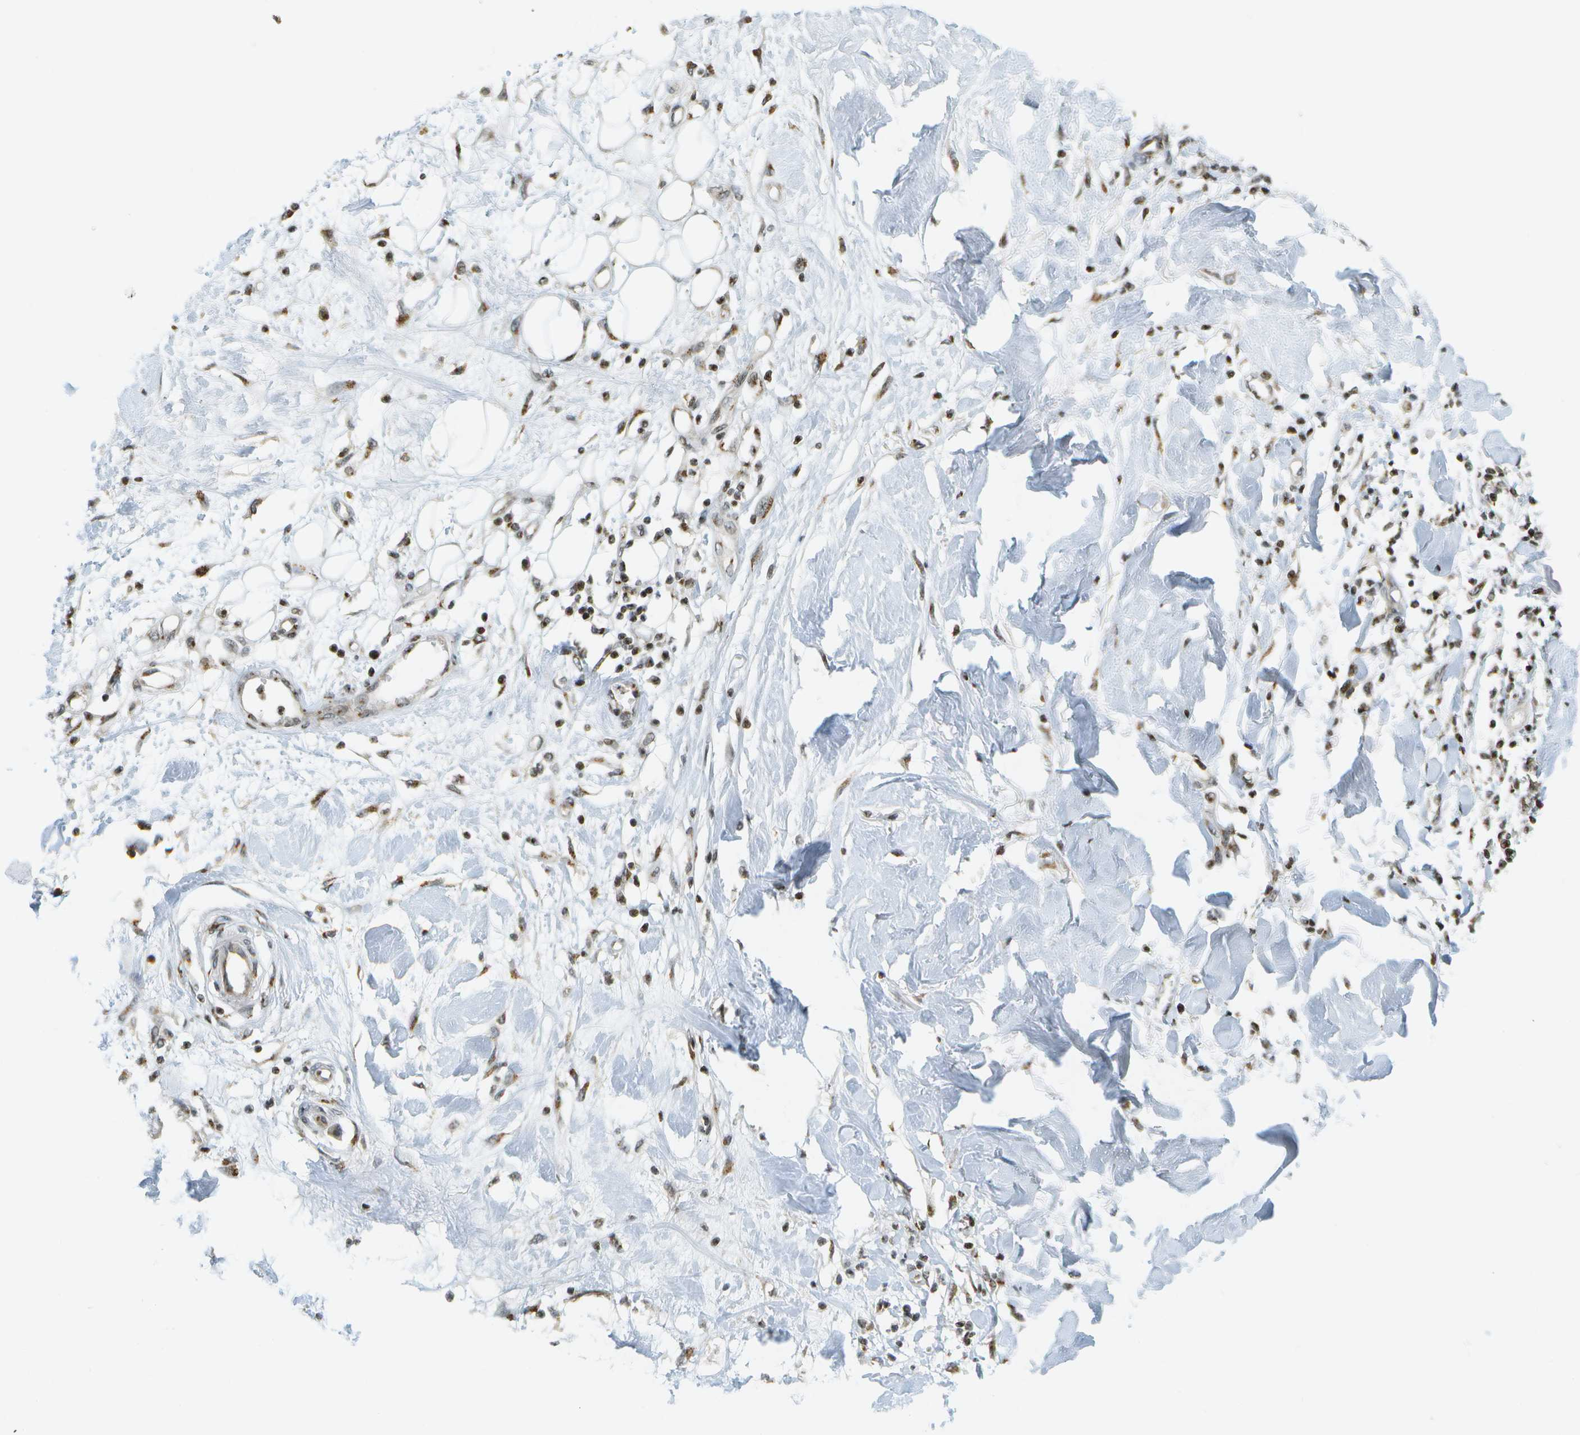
{"staining": {"intensity": "moderate", "quantity": ">75%", "location": "nuclear"}, "tissue": "adipose tissue", "cell_type": "Adipocytes", "image_type": "normal", "snomed": [{"axis": "morphology", "description": "Normal tissue, NOS"}, {"axis": "morphology", "description": "Squamous cell carcinoma, NOS"}, {"axis": "topography", "description": "Skin"}, {"axis": "topography", "description": "Peripheral nerve tissue"}], "caption": "This photomicrograph displays immunohistochemistry staining of normal human adipose tissue, with medium moderate nuclear positivity in approximately >75% of adipocytes.", "gene": "EVC", "patient": {"sex": "male", "age": 83}}